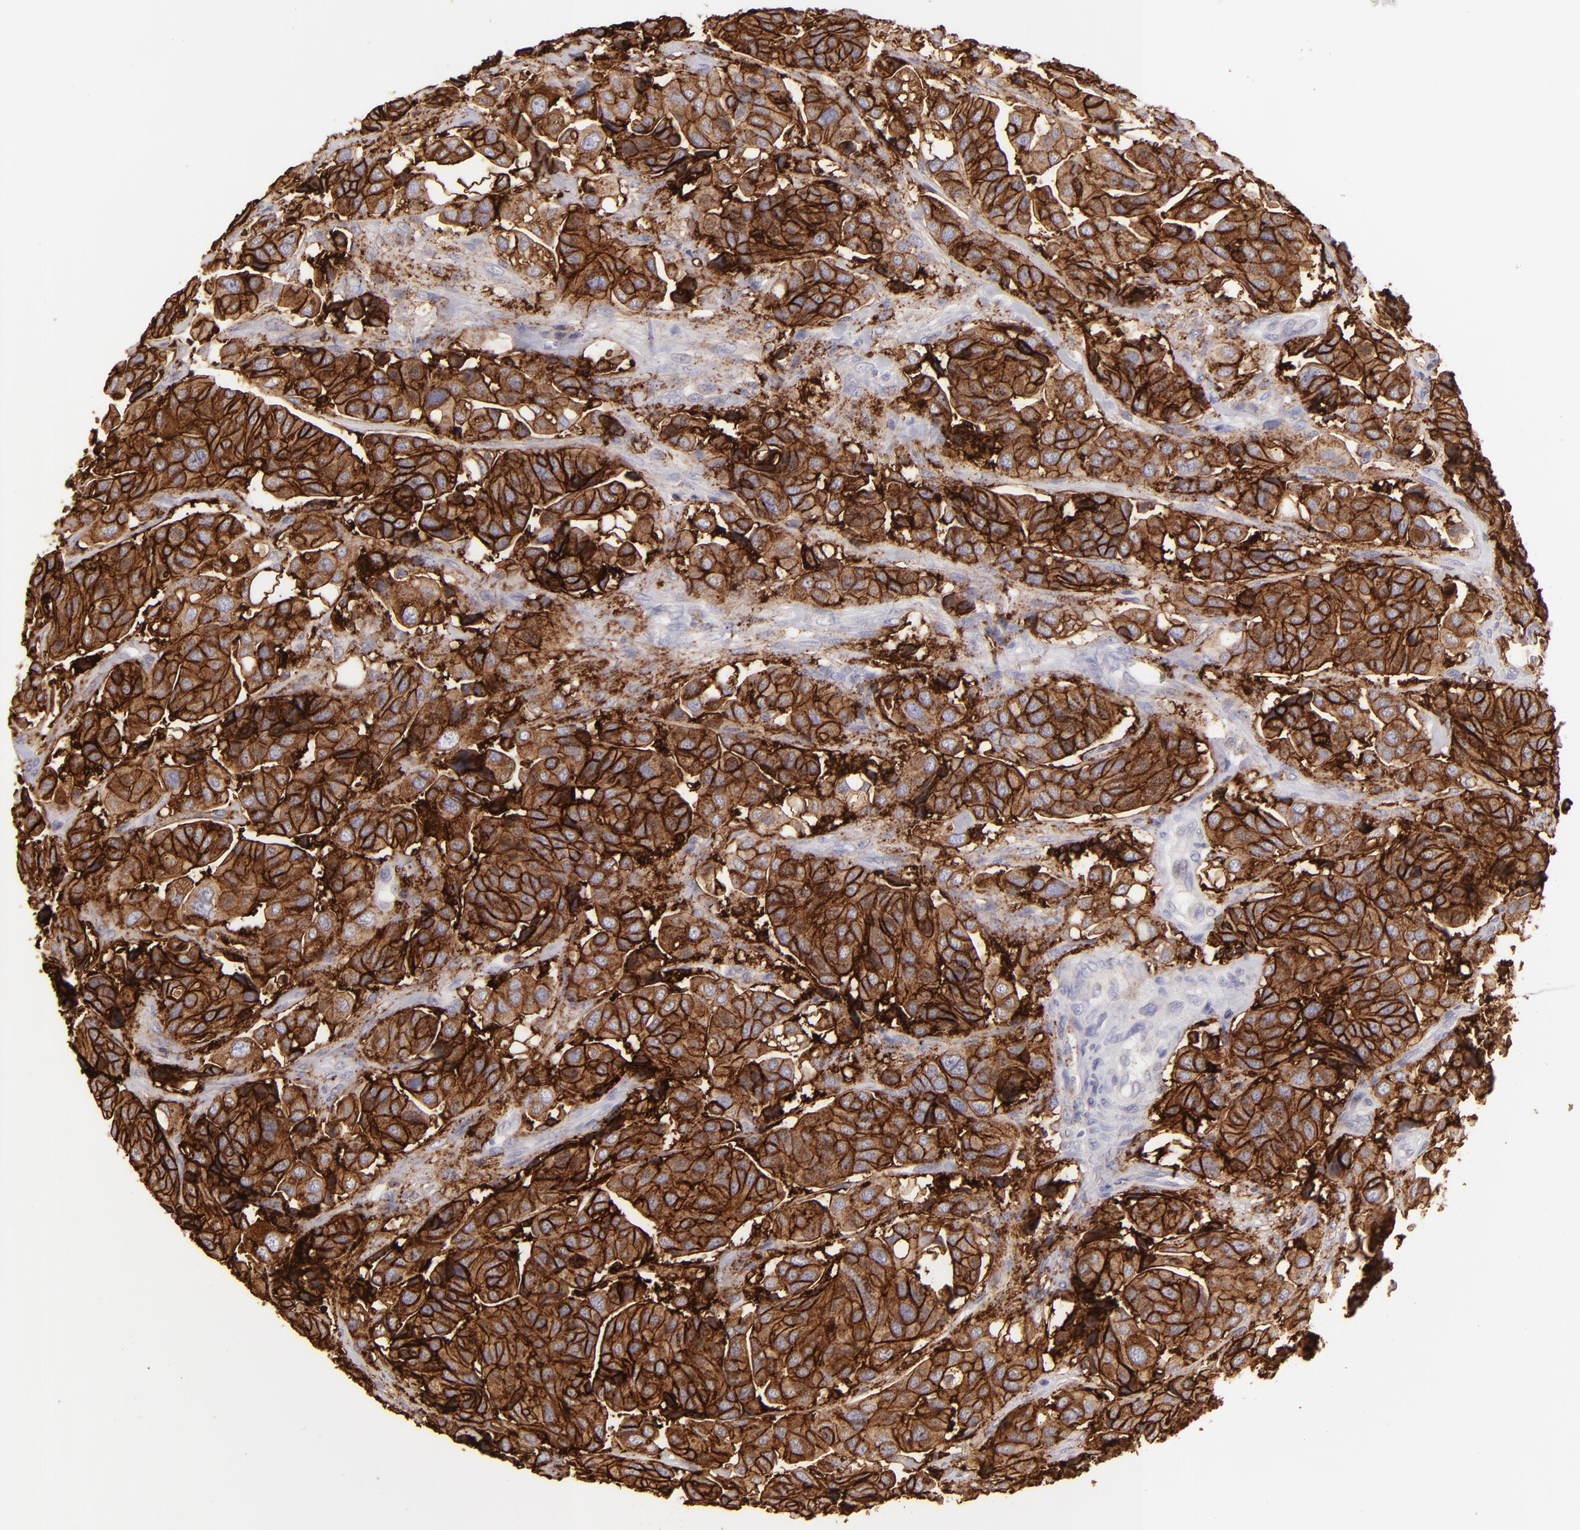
{"staining": {"intensity": "strong", "quantity": ">75%", "location": "cytoplasmic/membranous"}, "tissue": "urothelial cancer", "cell_type": "Tumor cells", "image_type": "cancer", "snomed": [{"axis": "morphology", "description": "Adenocarcinoma, NOS"}, {"axis": "topography", "description": "Urinary bladder"}], "caption": "Immunohistochemical staining of human adenocarcinoma demonstrates high levels of strong cytoplasmic/membranous protein staining in approximately >75% of tumor cells.", "gene": "CLDN4", "patient": {"sex": "male", "age": 61}}